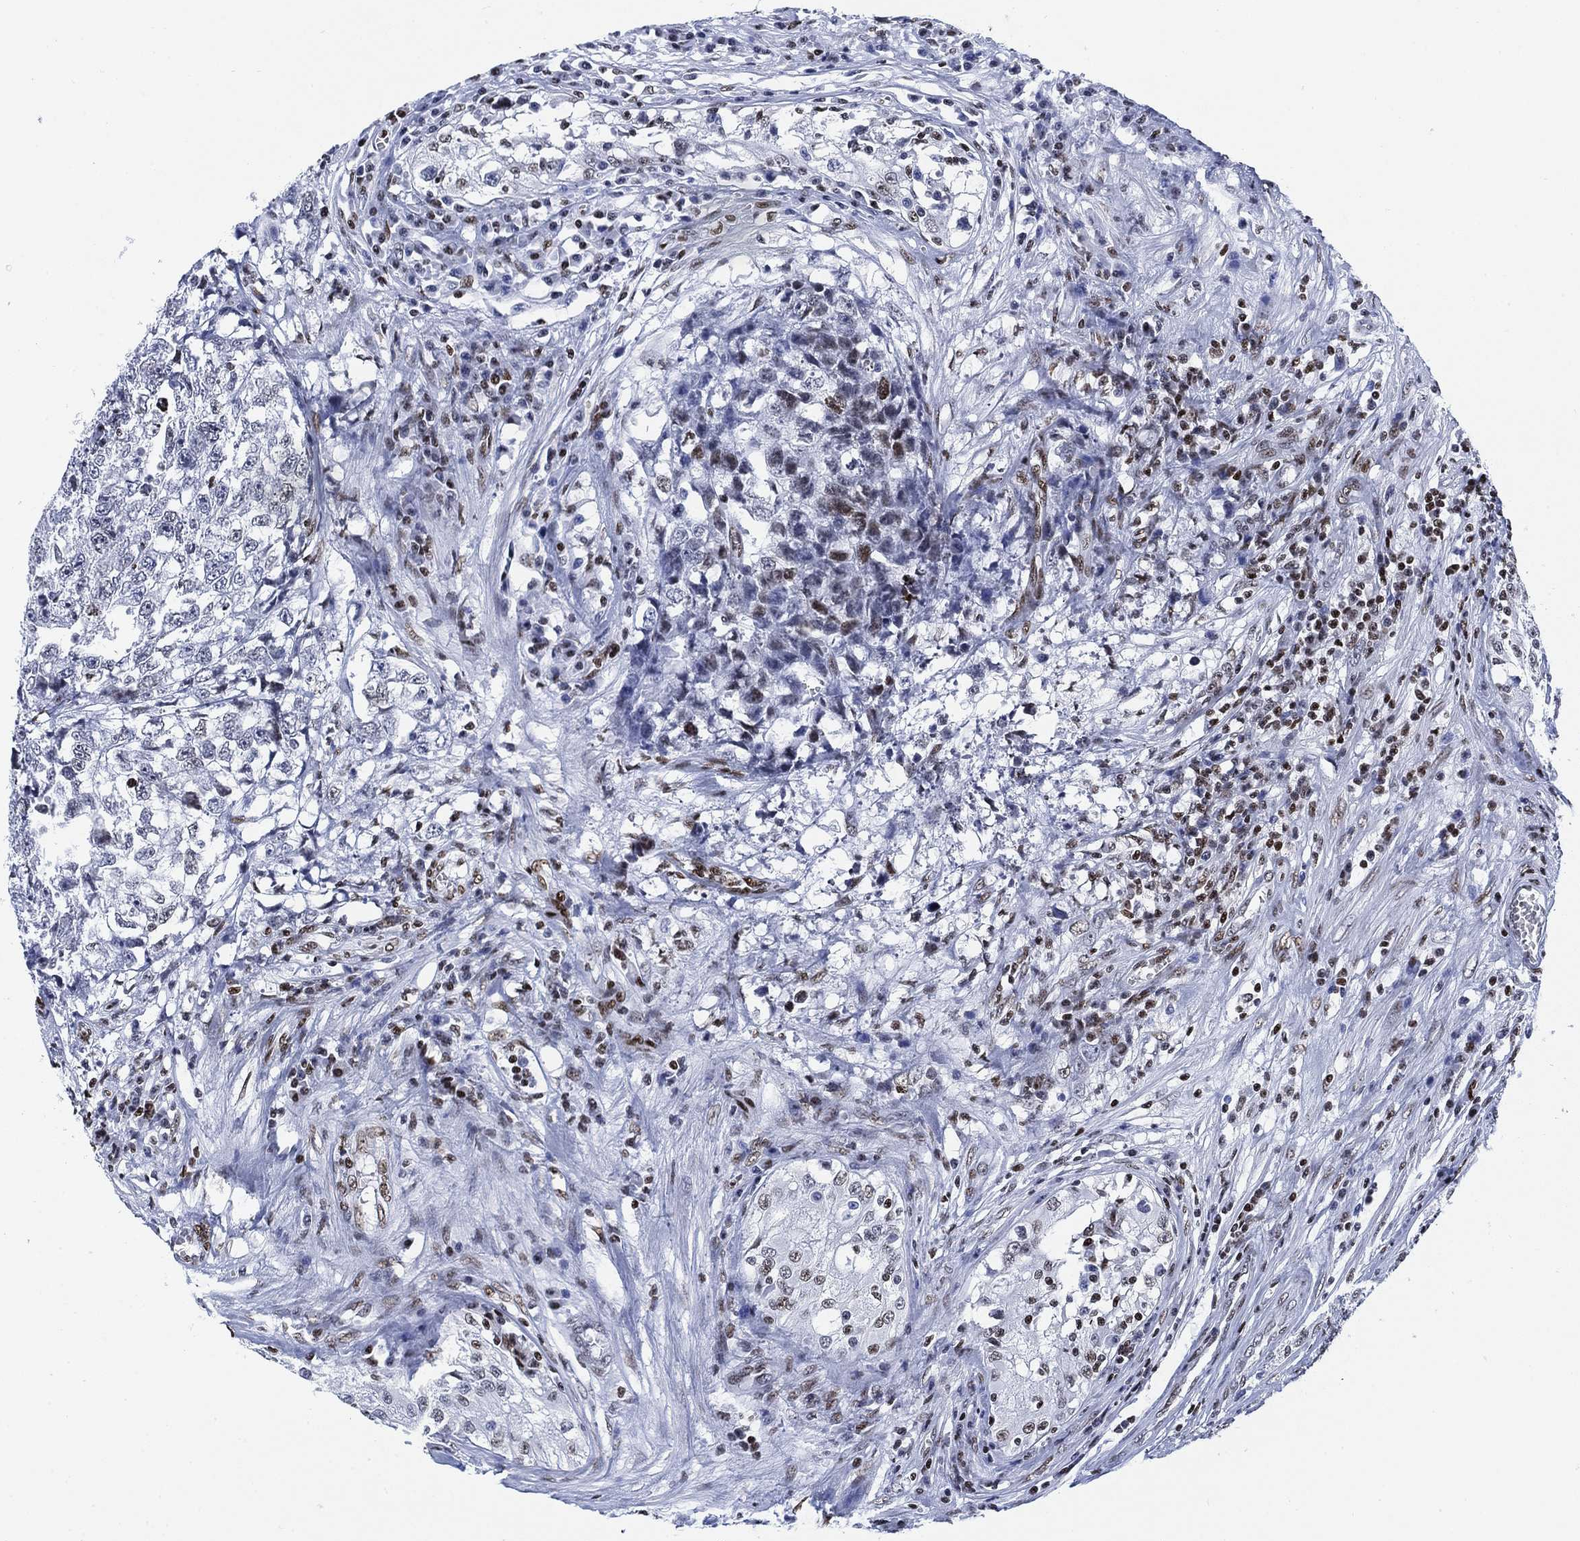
{"staining": {"intensity": "negative", "quantity": "none", "location": "none"}, "tissue": "testis cancer", "cell_type": "Tumor cells", "image_type": "cancer", "snomed": [{"axis": "morphology", "description": "Seminoma, NOS"}, {"axis": "morphology", "description": "Carcinoma, Embryonal, NOS"}, {"axis": "topography", "description": "Testis"}], "caption": "A high-resolution histopathology image shows IHC staining of embryonal carcinoma (testis), which shows no significant staining in tumor cells. (Stains: DAB immunohistochemistry (IHC) with hematoxylin counter stain, Microscopy: brightfield microscopy at high magnification).", "gene": "H1-10", "patient": {"sex": "male", "age": 22}}